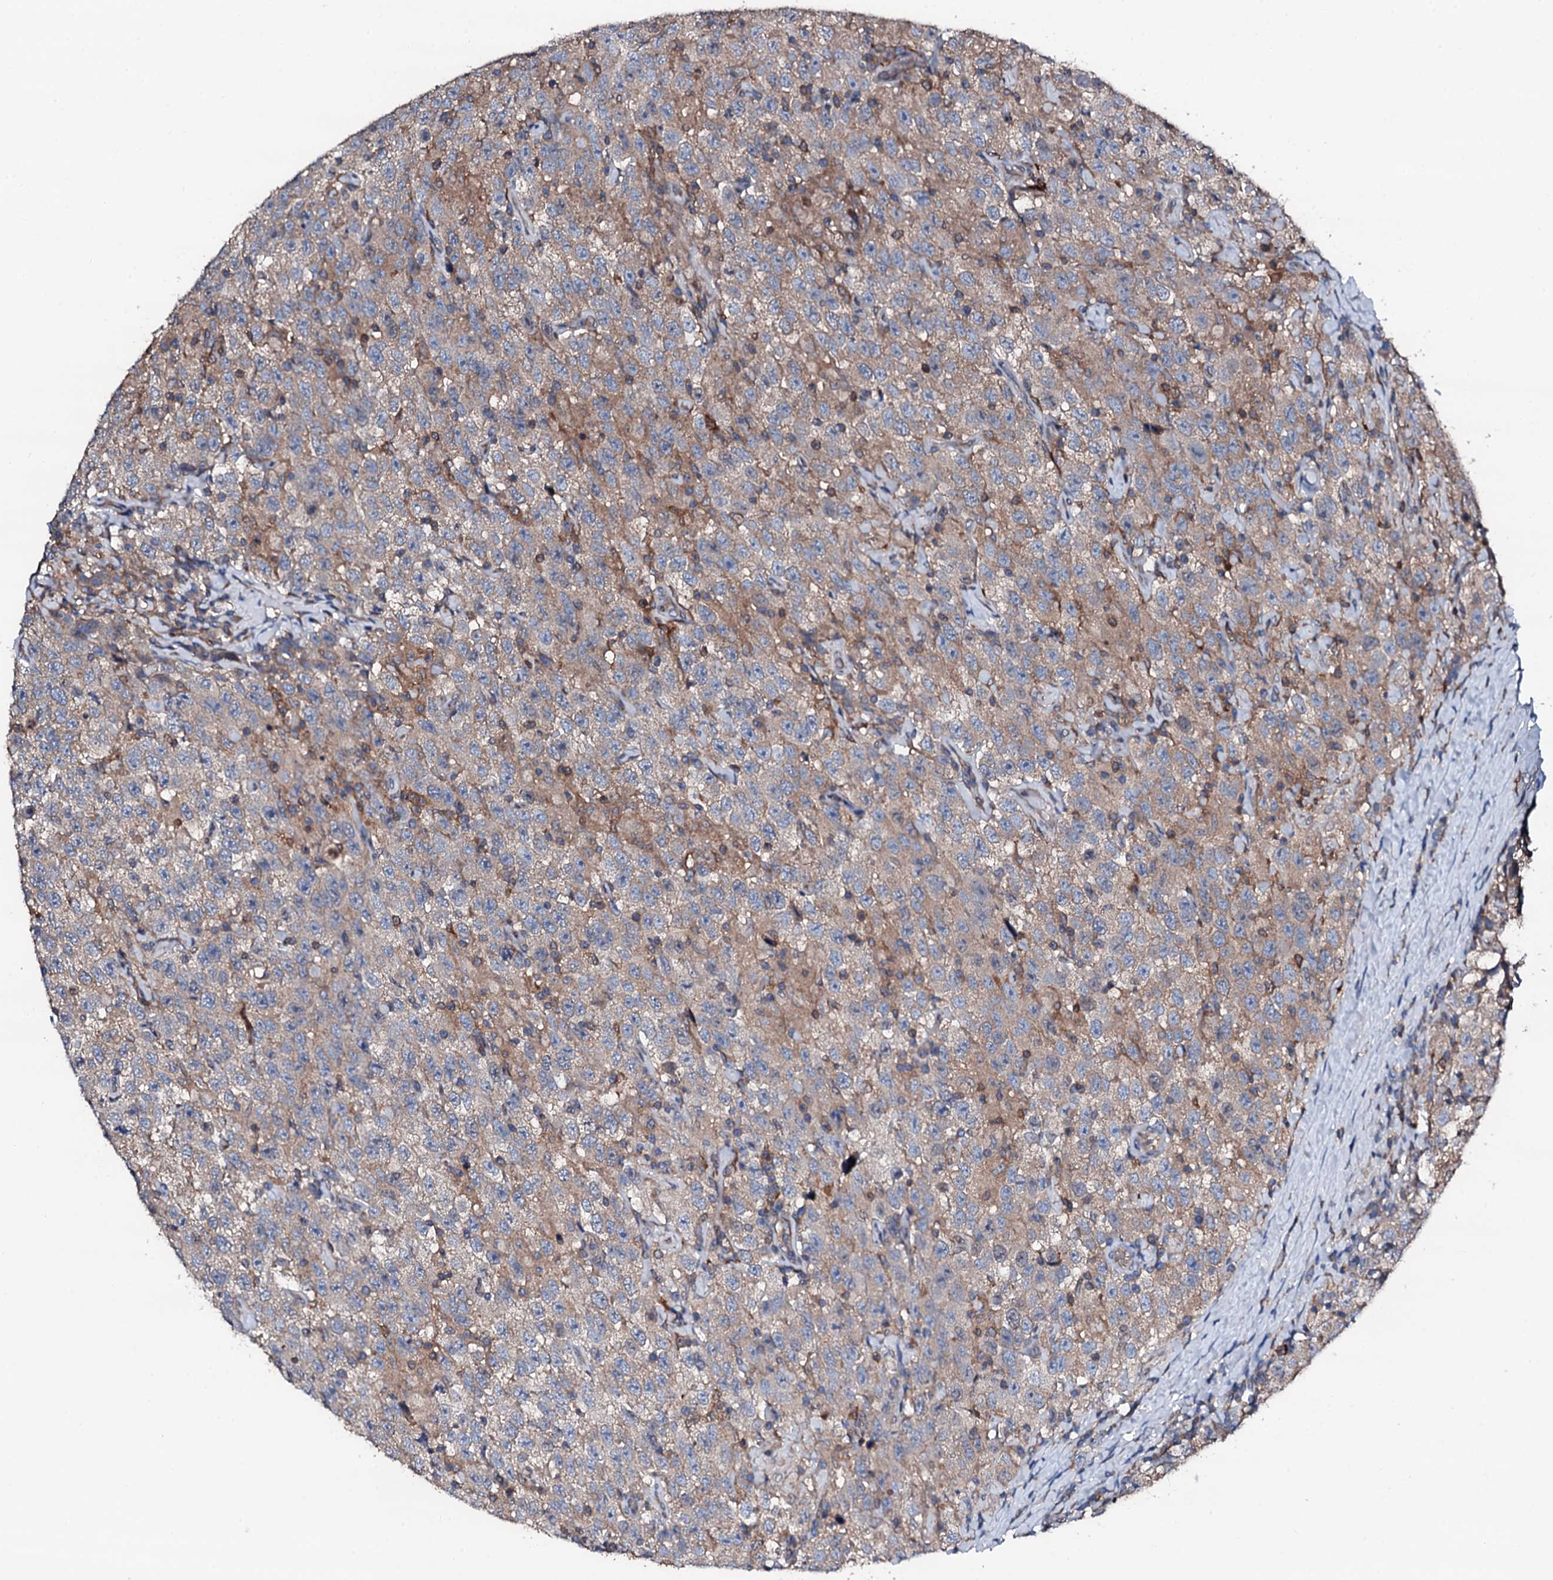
{"staining": {"intensity": "weak", "quantity": ">75%", "location": "cytoplasmic/membranous"}, "tissue": "testis cancer", "cell_type": "Tumor cells", "image_type": "cancer", "snomed": [{"axis": "morphology", "description": "Seminoma, NOS"}, {"axis": "topography", "description": "Testis"}], "caption": "A high-resolution micrograph shows immunohistochemistry (IHC) staining of testis seminoma, which reveals weak cytoplasmic/membranous staining in about >75% of tumor cells.", "gene": "TRAFD1", "patient": {"sex": "male", "age": 41}}